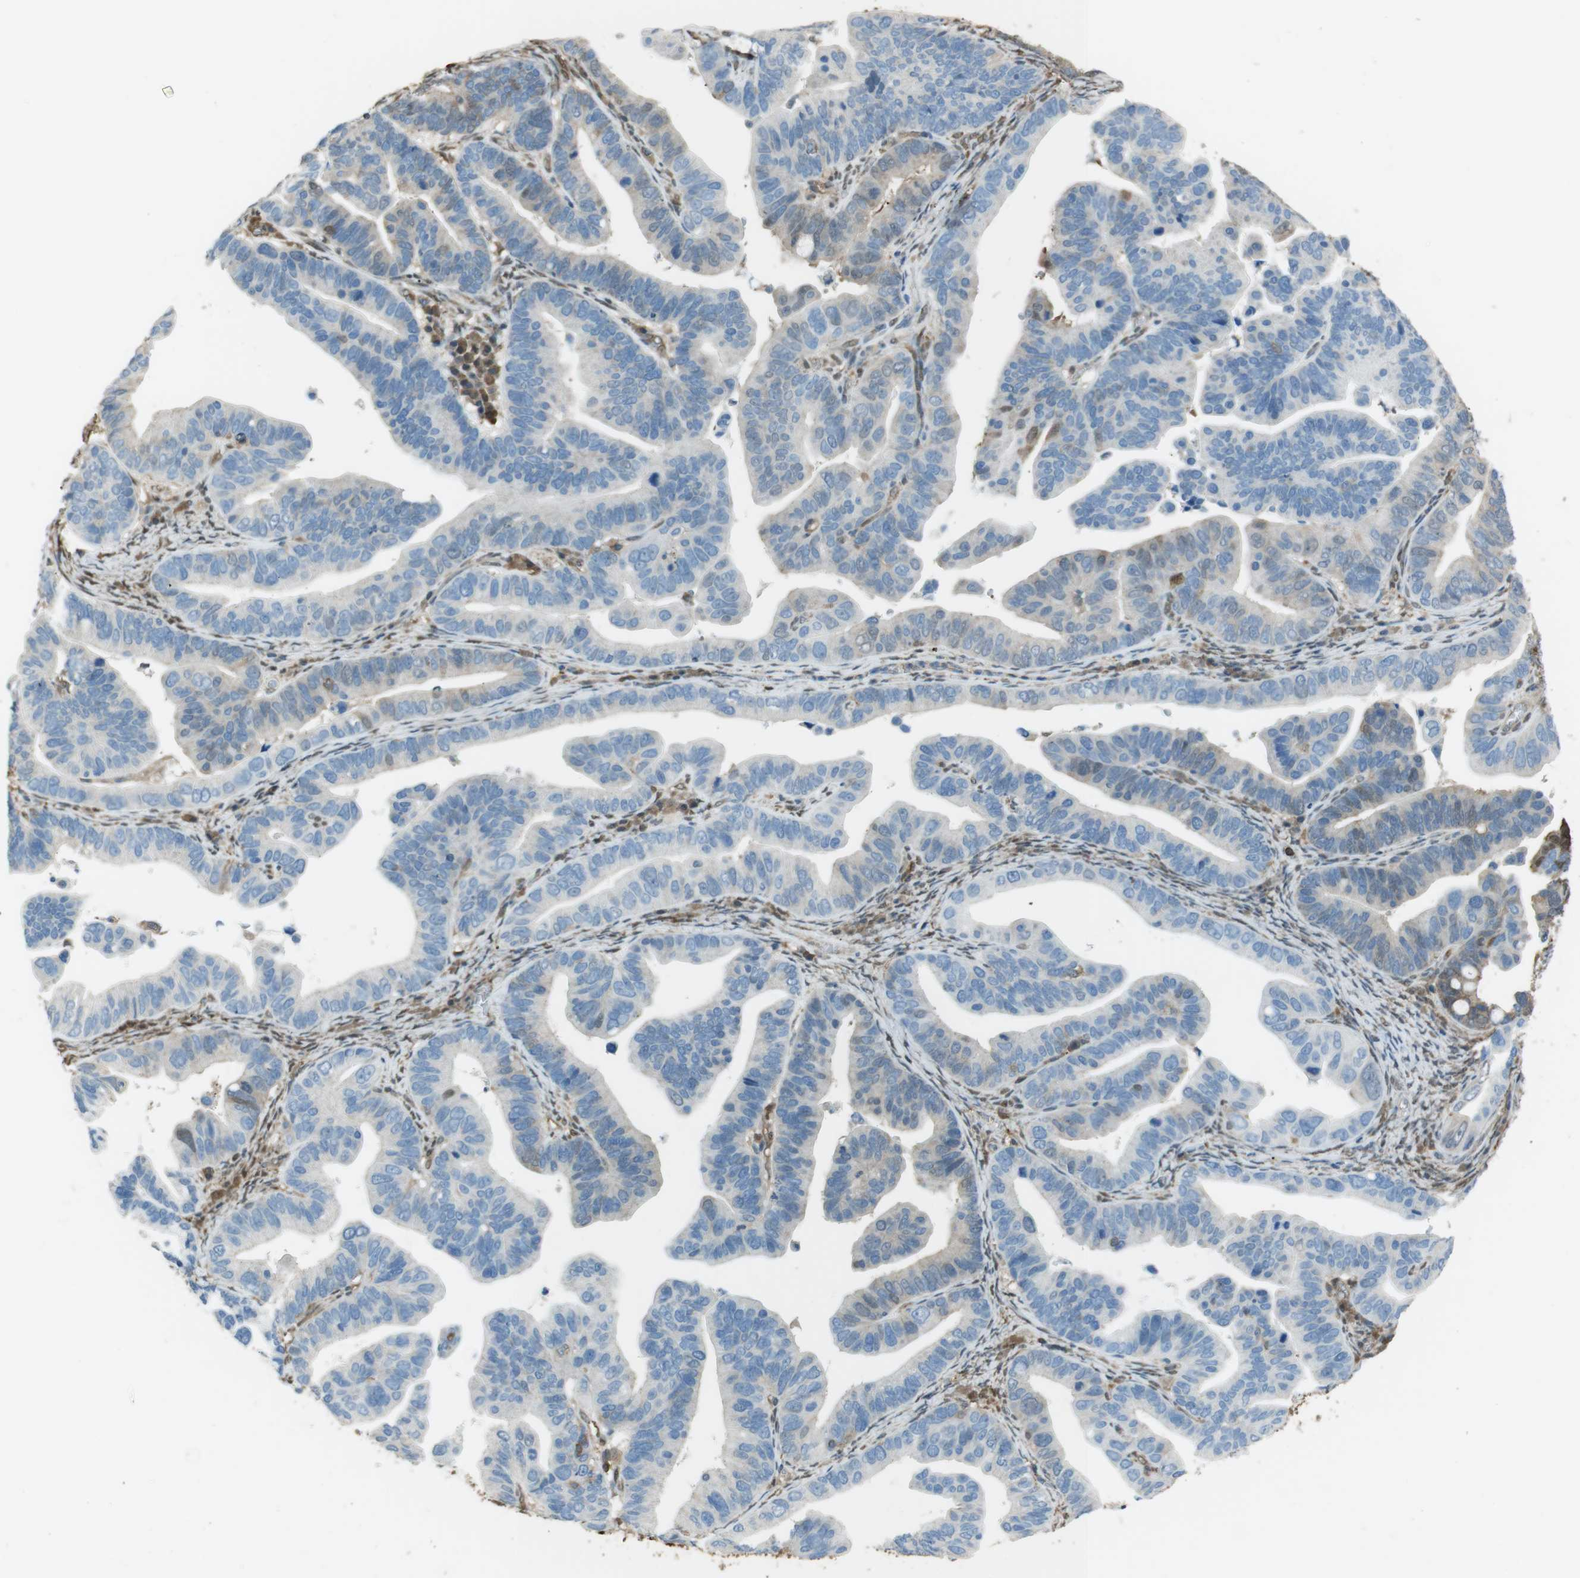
{"staining": {"intensity": "negative", "quantity": "none", "location": "none"}, "tissue": "ovarian cancer", "cell_type": "Tumor cells", "image_type": "cancer", "snomed": [{"axis": "morphology", "description": "Cystadenocarcinoma, serous, NOS"}, {"axis": "topography", "description": "Ovary"}], "caption": "Photomicrograph shows no significant protein expression in tumor cells of ovarian cancer (serous cystadenocarcinoma).", "gene": "TWSG1", "patient": {"sex": "female", "age": 56}}